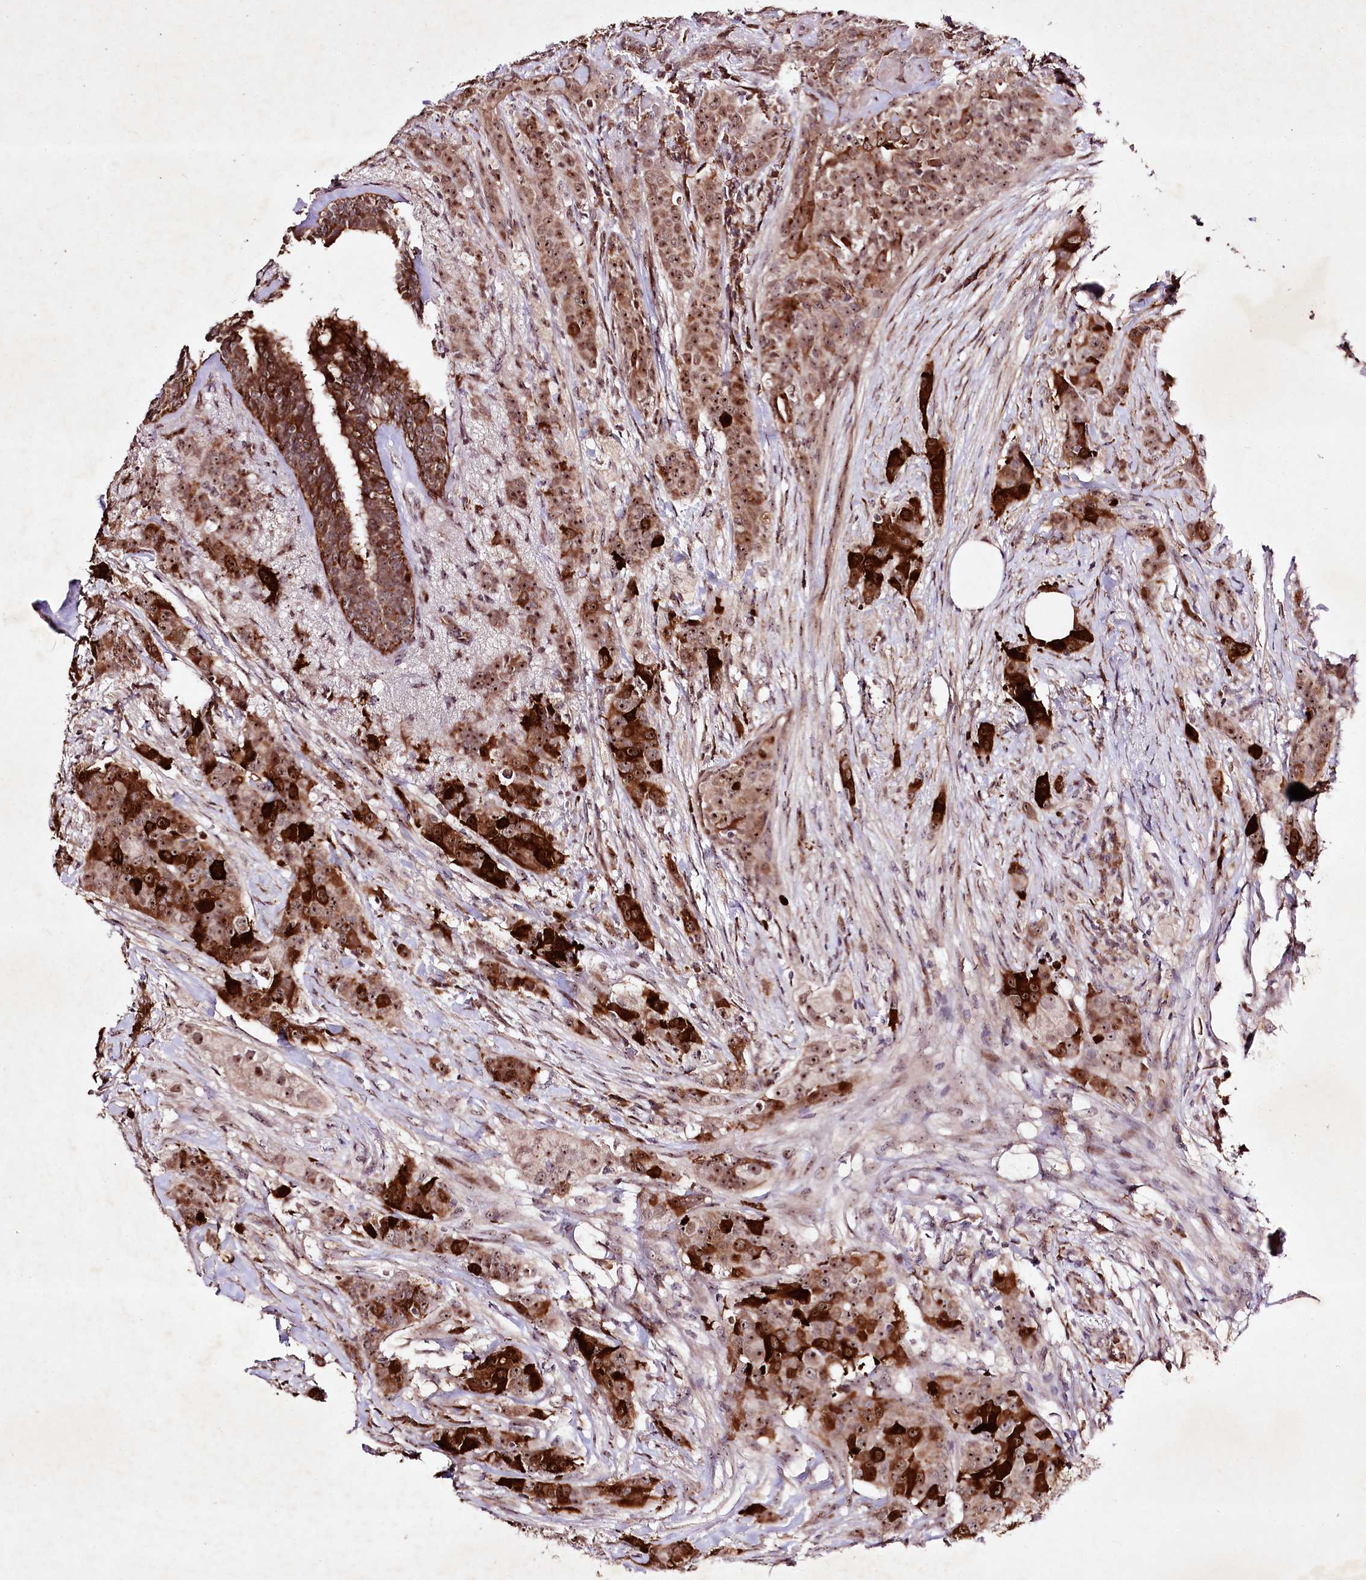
{"staining": {"intensity": "strong", "quantity": ">75%", "location": "cytoplasmic/membranous,nuclear"}, "tissue": "breast cancer", "cell_type": "Tumor cells", "image_type": "cancer", "snomed": [{"axis": "morphology", "description": "Duct carcinoma"}, {"axis": "topography", "description": "Breast"}], "caption": "Human breast cancer stained with a protein marker shows strong staining in tumor cells.", "gene": "DMP1", "patient": {"sex": "female", "age": 40}}